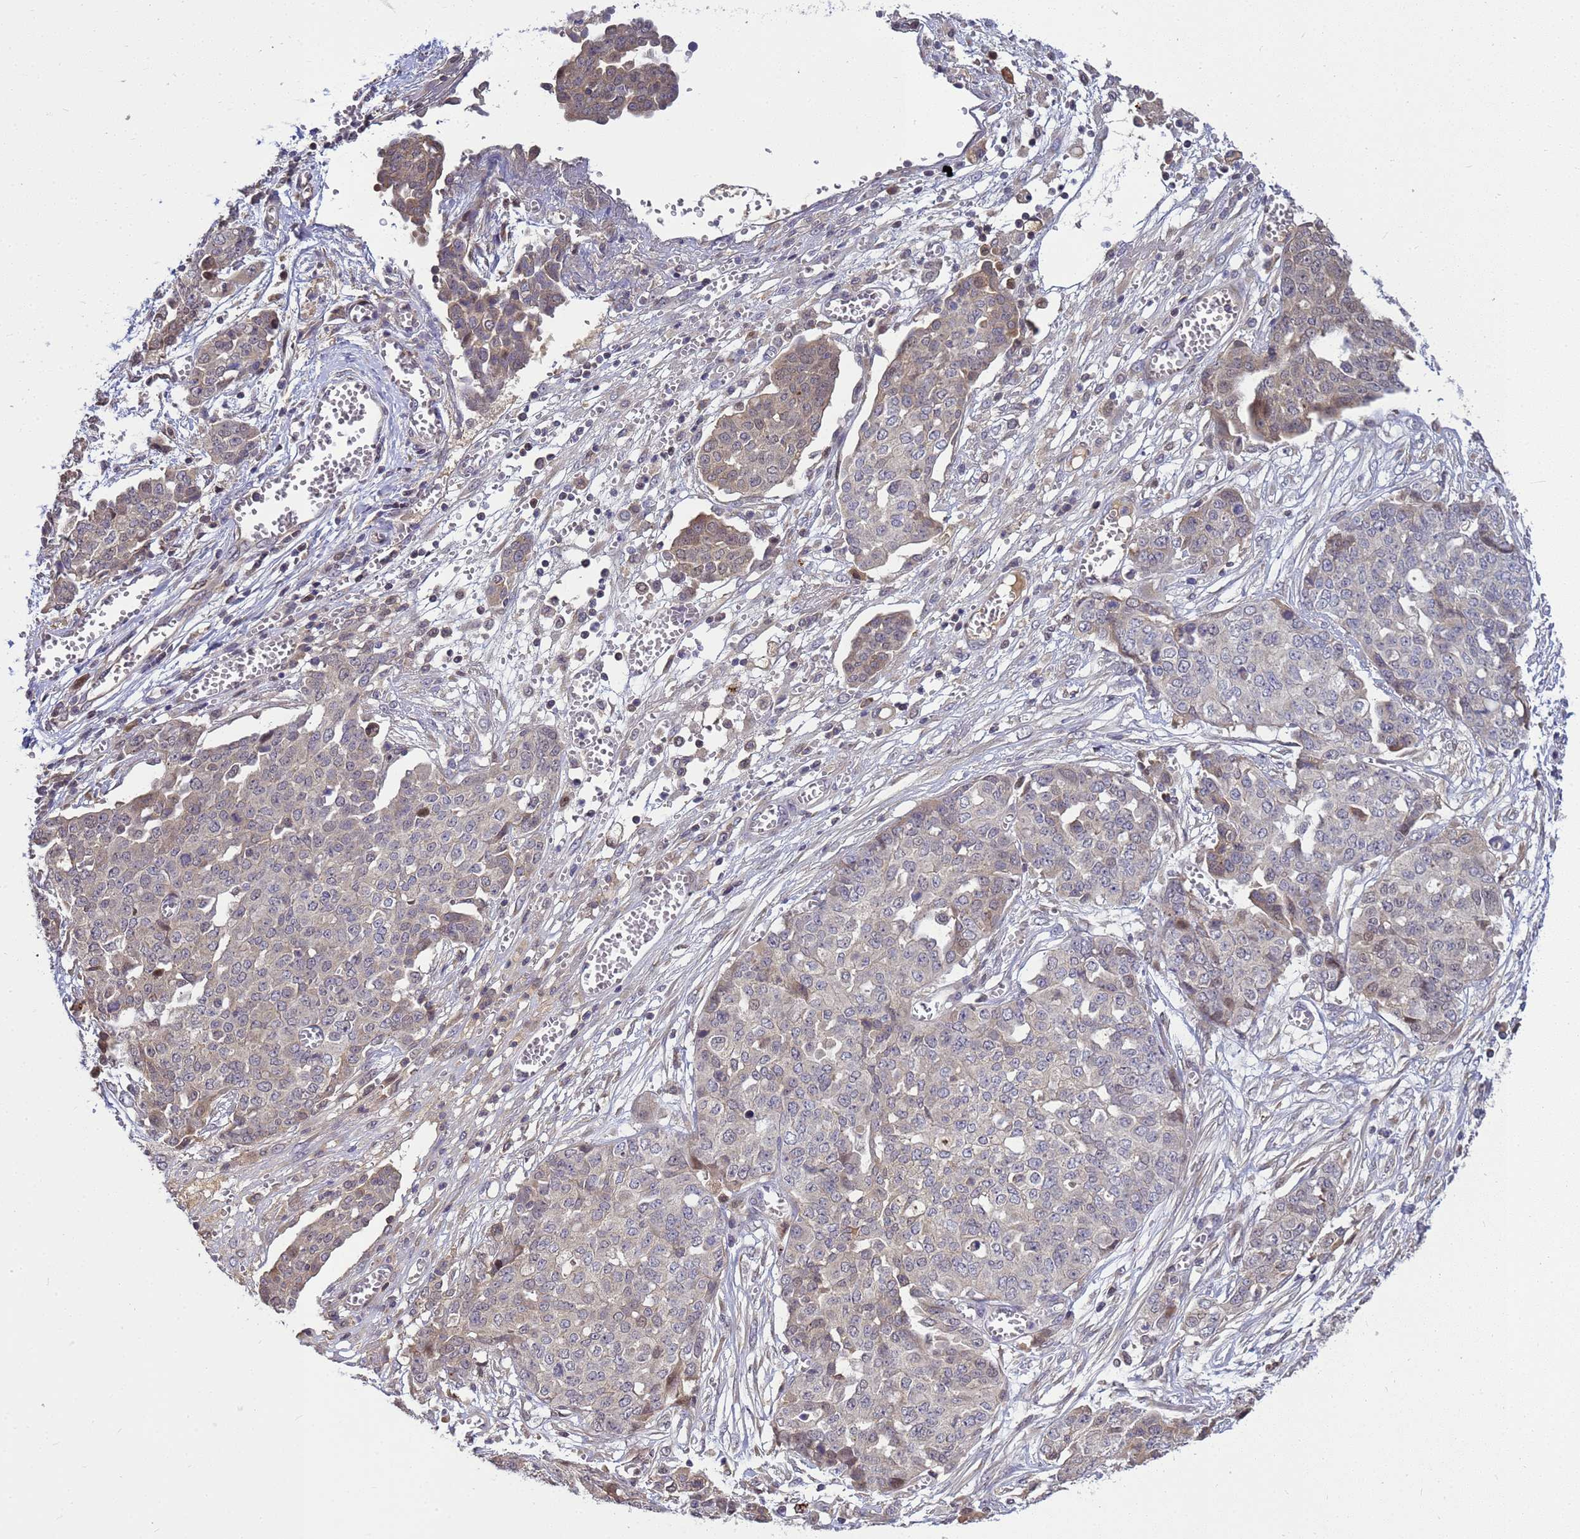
{"staining": {"intensity": "weak", "quantity": "<25%", "location": "cytoplasmic/membranous"}, "tissue": "ovarian cancer", "cell_type": "Tumor cells", "image_type": "cancer", "snomed": [{"axis": "morphology", "description": "Cystadenocarcinoma, serous, NOS"}, {"axis": "topography", "description": "Soft tissue"}, {"axis": "topography", "description": "Ovary"}], "caption": "Photomicrograph shows no significant protein staining in tumor cells of ovarian cancer.", "gene": "TMEM74B", "patient": {"sex": "female", "age": 57}}